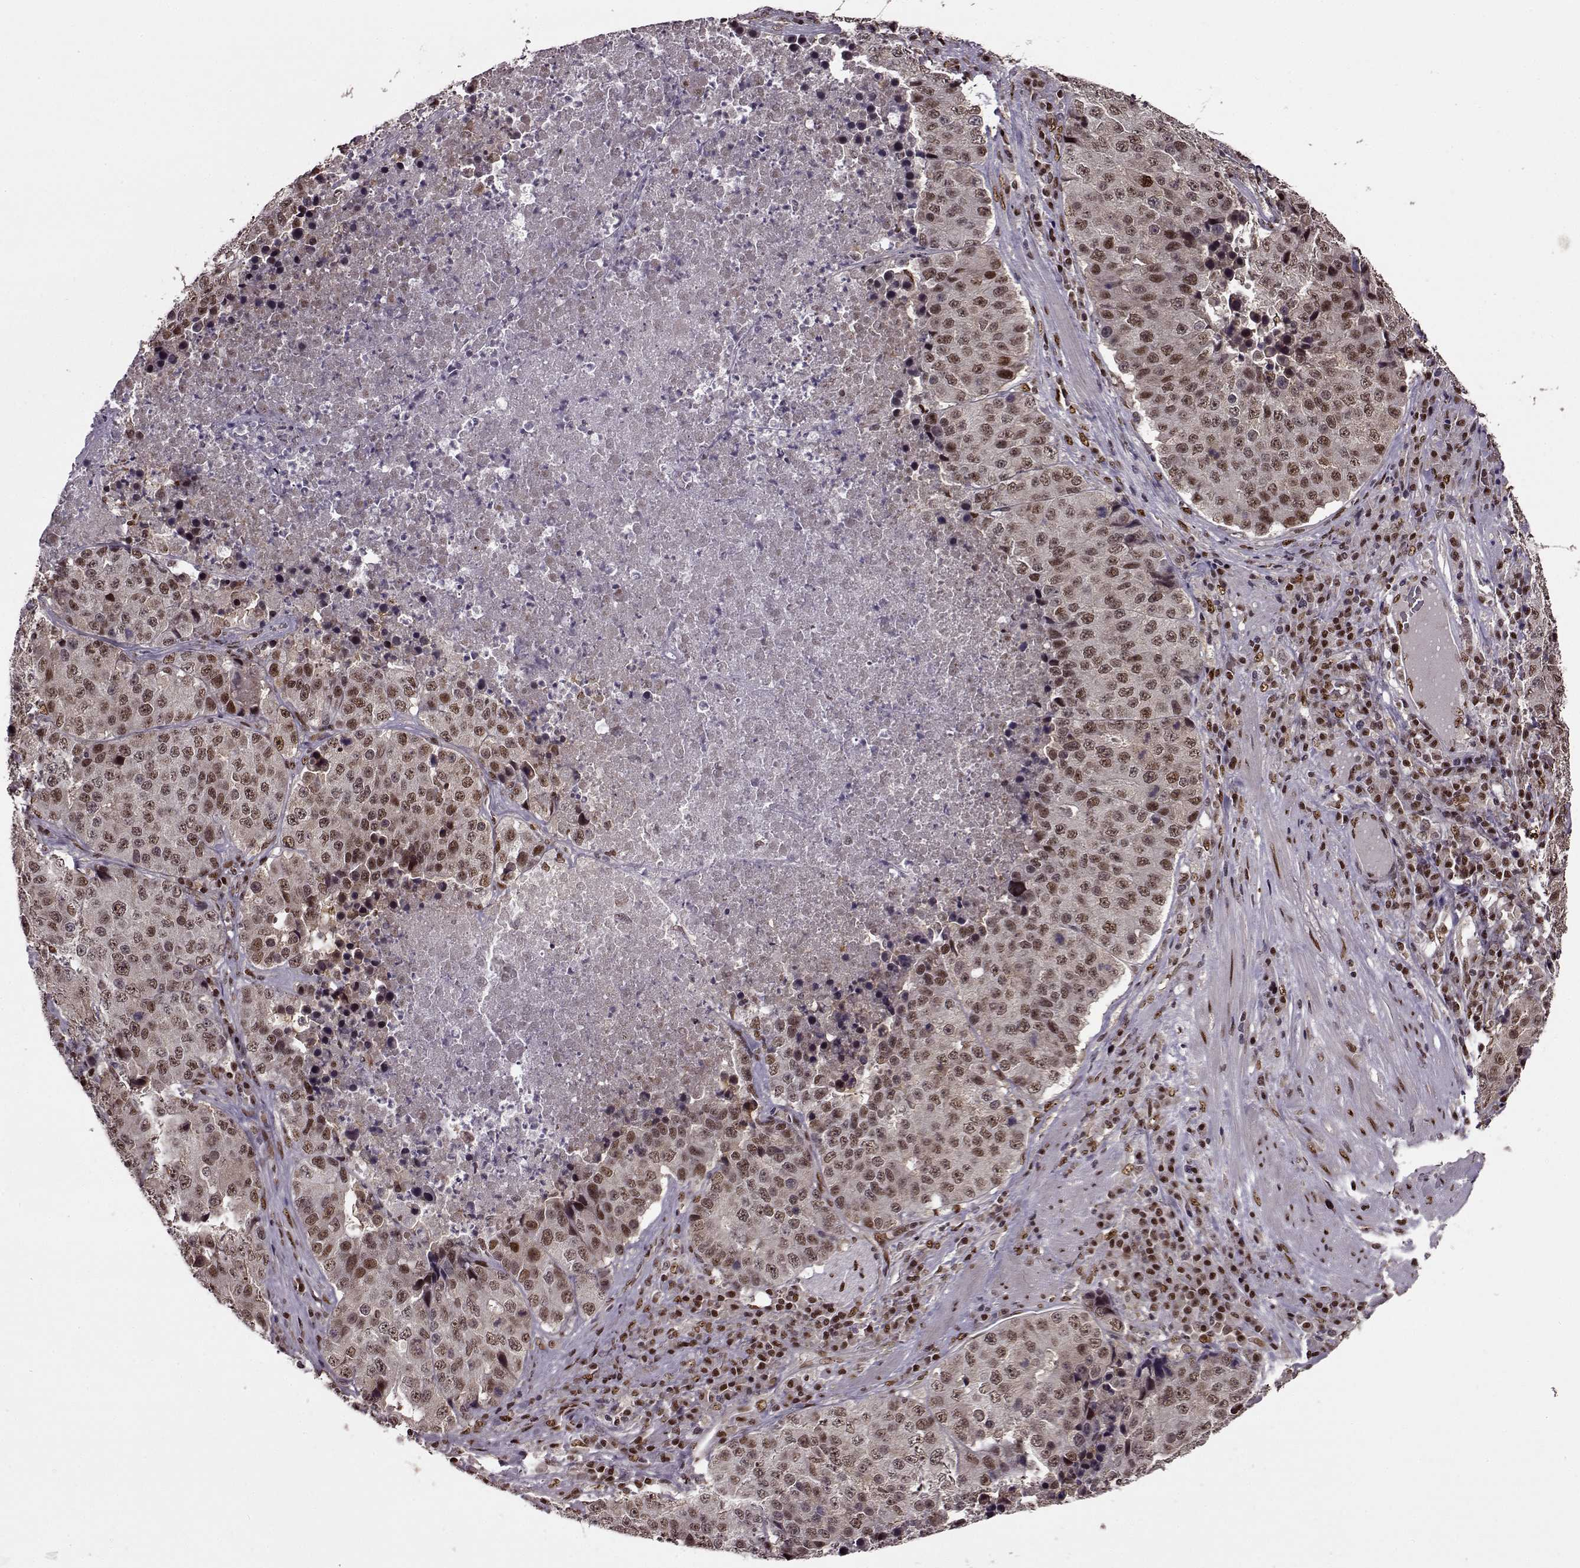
{"staining": {"intensity": "moderate", "quantity": ">75%", "location": "nuclear"}, "tissue": "stomach cancer", "cell_type": "Tumor cells", "image_type": "cancer", "snomed": [{"axis": "morphology", "description": "Adenocarcinoma, NOS"}, {"axis": "topography", "description": "Stomach"}], "caption": "Immunohistochemistry (IHC) (DAB) staining of stomach cancer exhibits moderate nuclear protein positivity in approximately >75% of tumor cells. (Brightfield microscopy of DAB IHC at high magnification).", "gene": "FTO", "patient": {"sex": "male", "age": 71}}